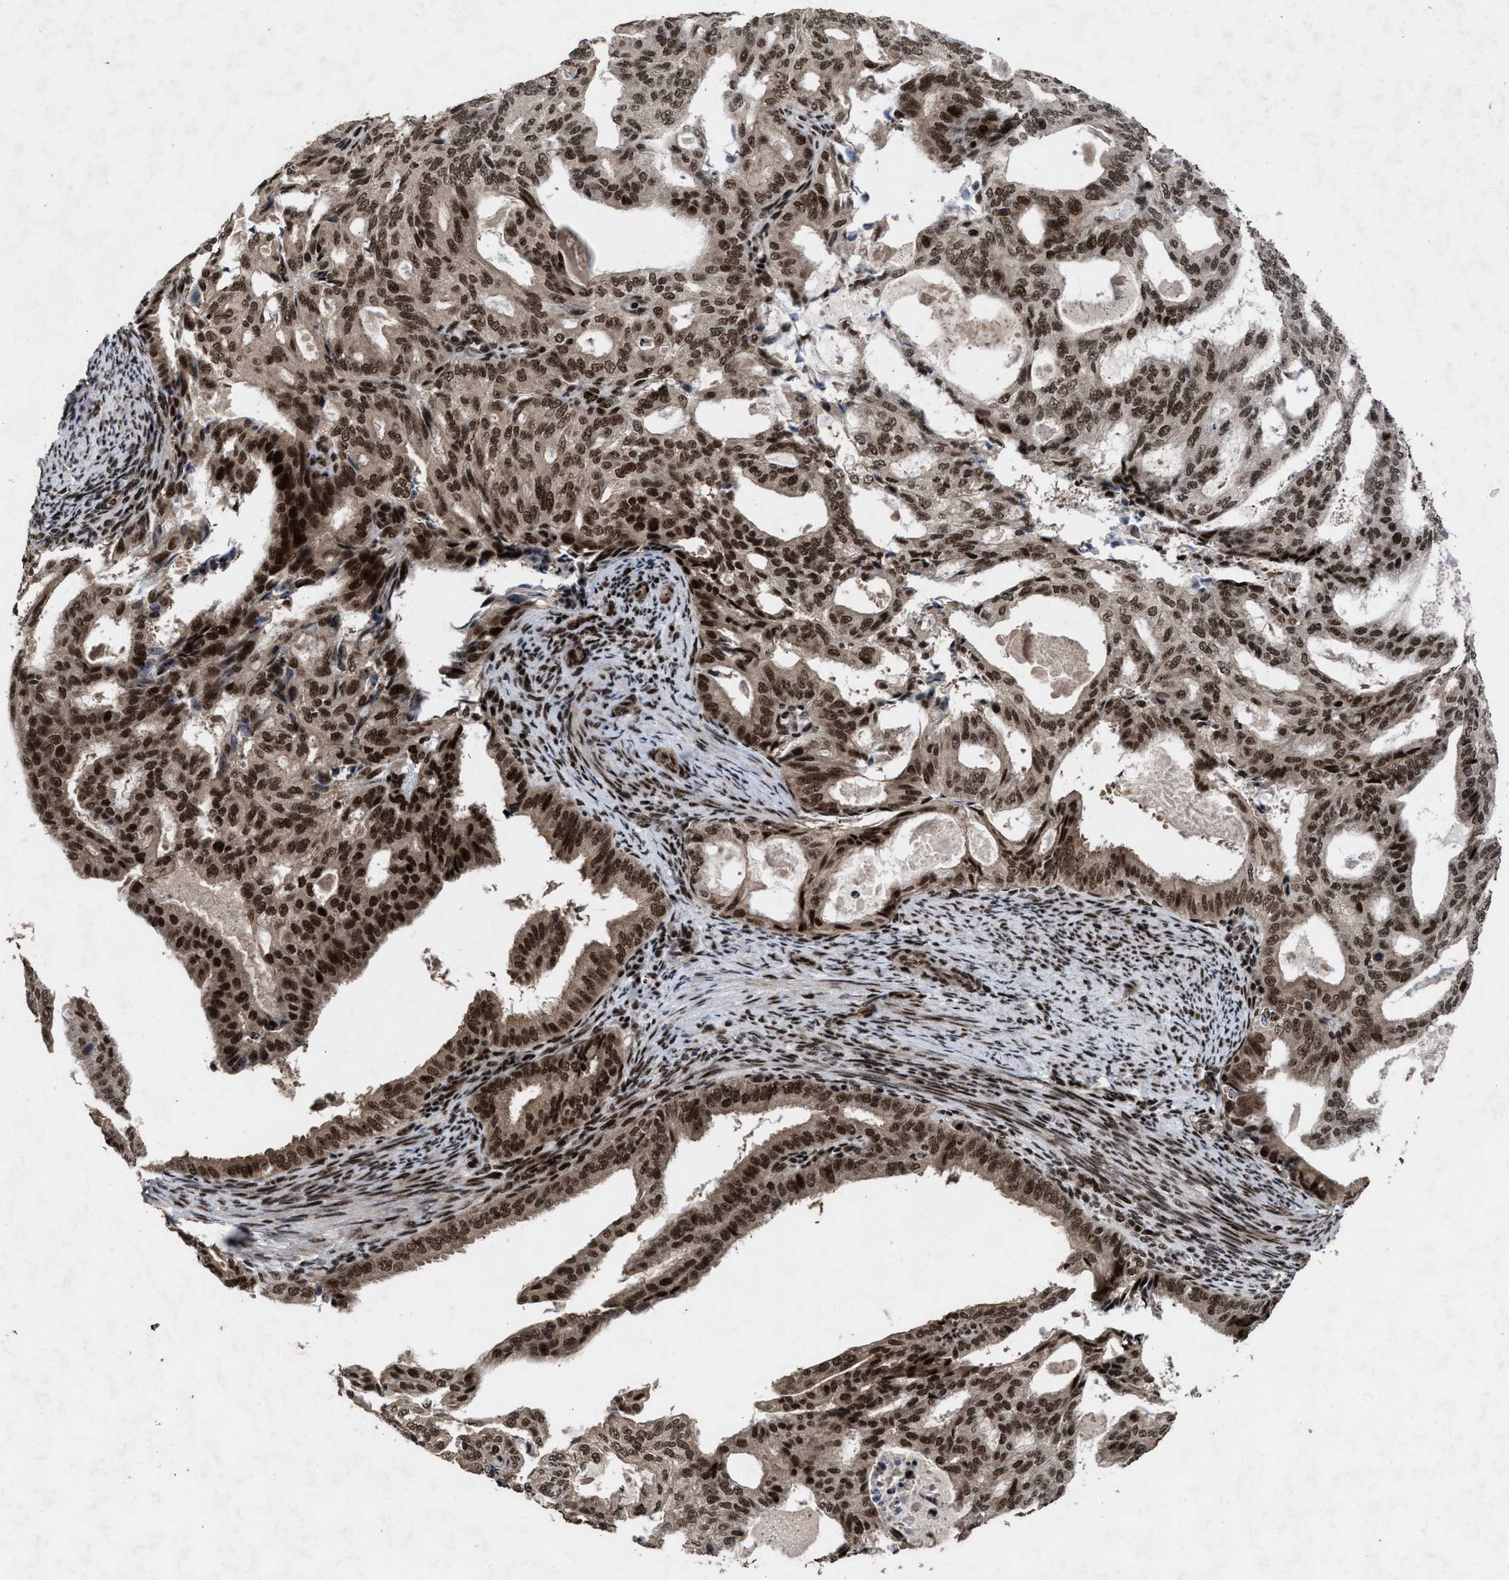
{"staining": {"intensity": "moderate", "quantity": ">75%", "location": "cytoplasmic/membranous,nuclear"}, "tissue": "endometrial cancer", "cell_type": "Tumor cells", "image_type": "cancer", "snomed": [{"axis": "morphology", "description": "Adenocarcinoma, NOS"}, {"axis": "topography", "description": "Endometrium"}], "caption": "A brown stain highlights moderate cytoplasmic/membranous and nuclear expression of a protein in endometrial adenocarcinoma tumor cells.", "gene": "WIZ", "patient": {"sex": "female", "age": 58}}